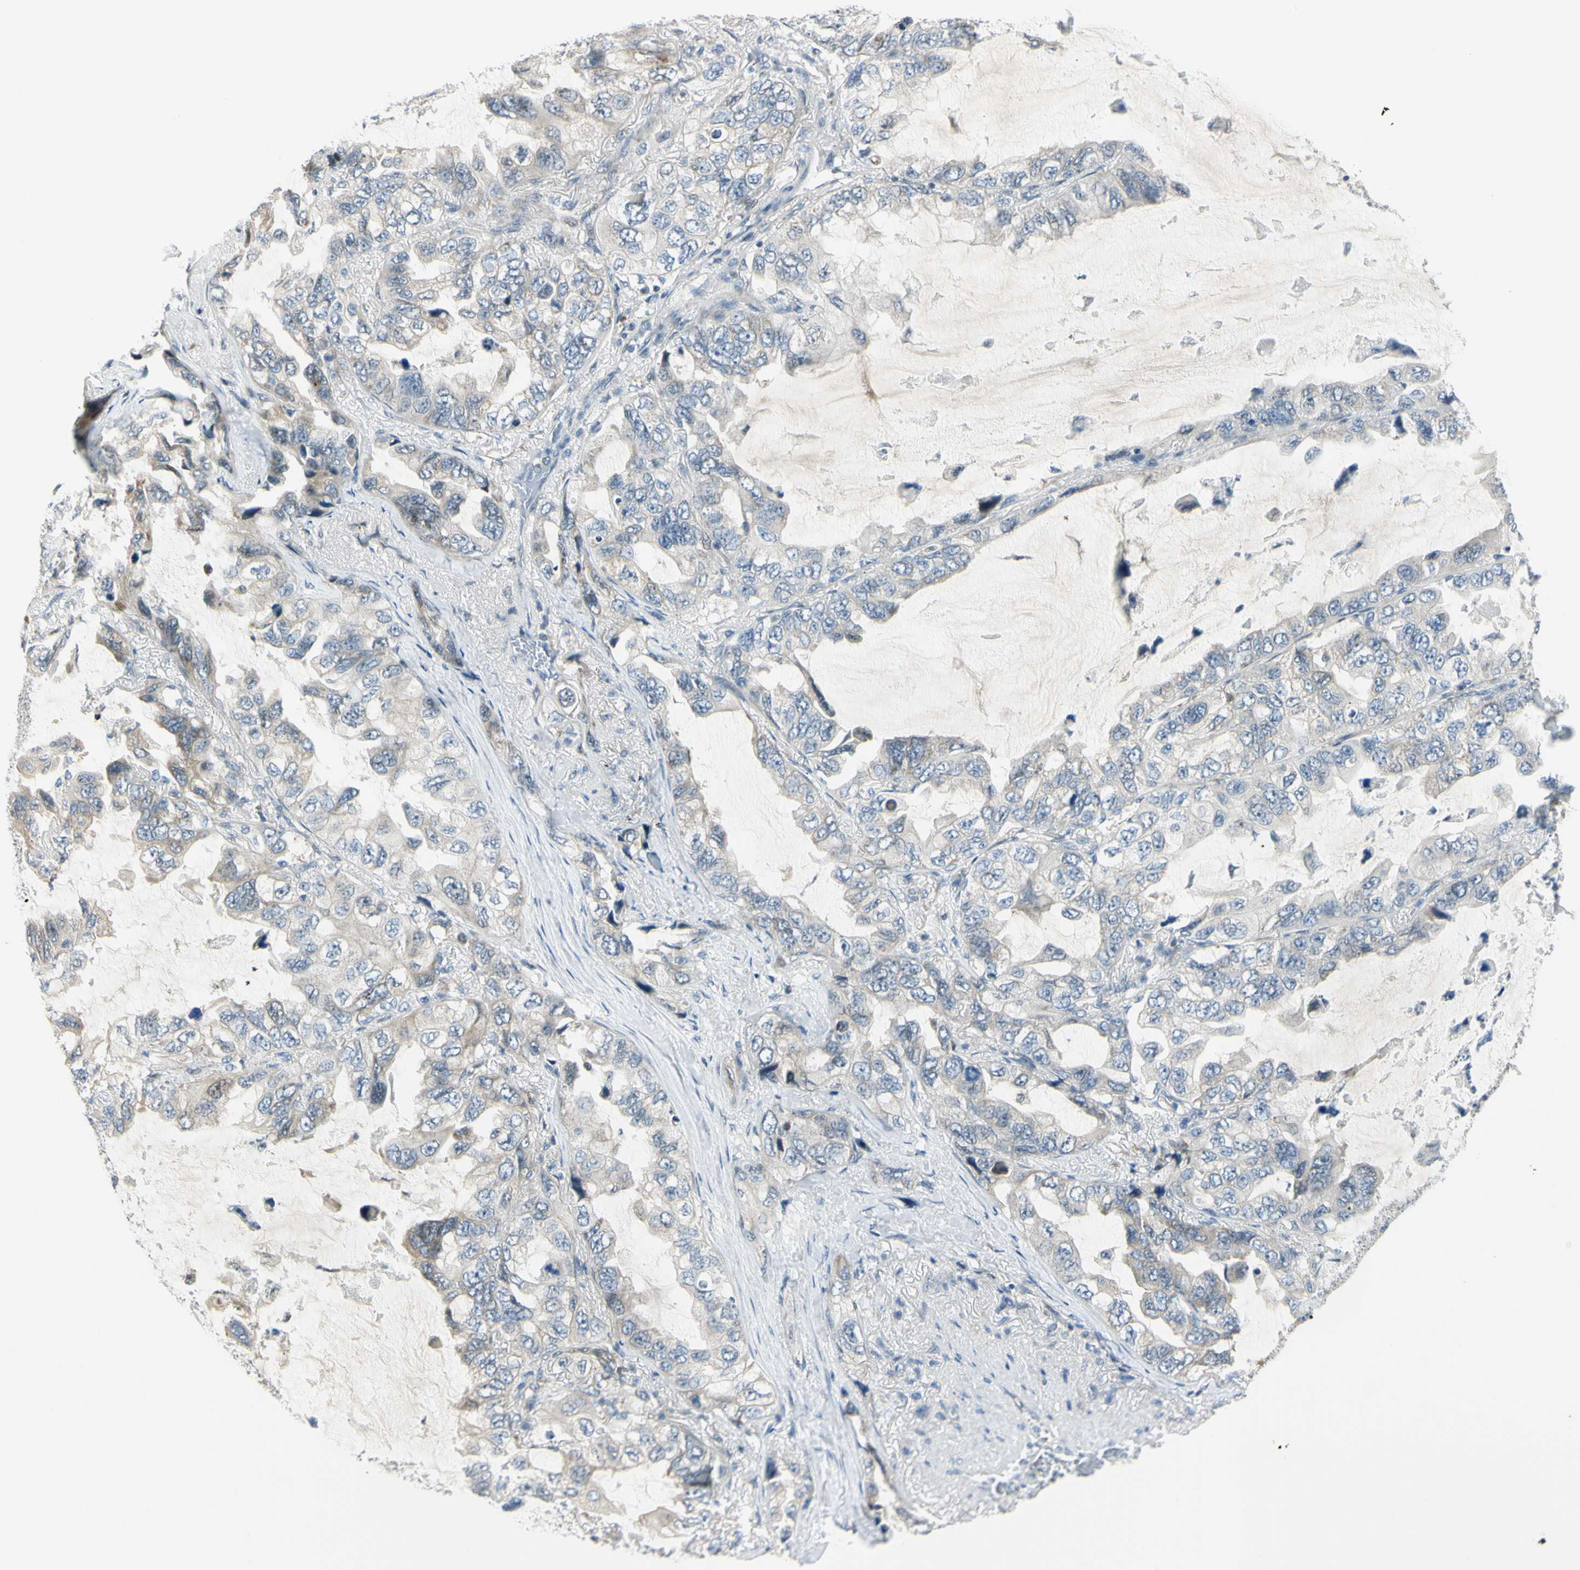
{"staining": {"intensity": "negative", "quantity": "none", "location": "none"}, "tissue": "lung cancer", "cell_type": "Tumor cells", "image_type": "cancer", "snomed": [{"axis": "morphology", "description": "Squamous cell carcinoma, NOS"}, {"axis": "topography", "description": "Lung"}], "caption": "Immunohistochemistry histopathology image of lung squamous cell carcinoma stained for a protein (brown), which demonstrates no positivity in tumor cells.", "gene": "NPDC1", "patient": {"sex": "female", "age": 73}}